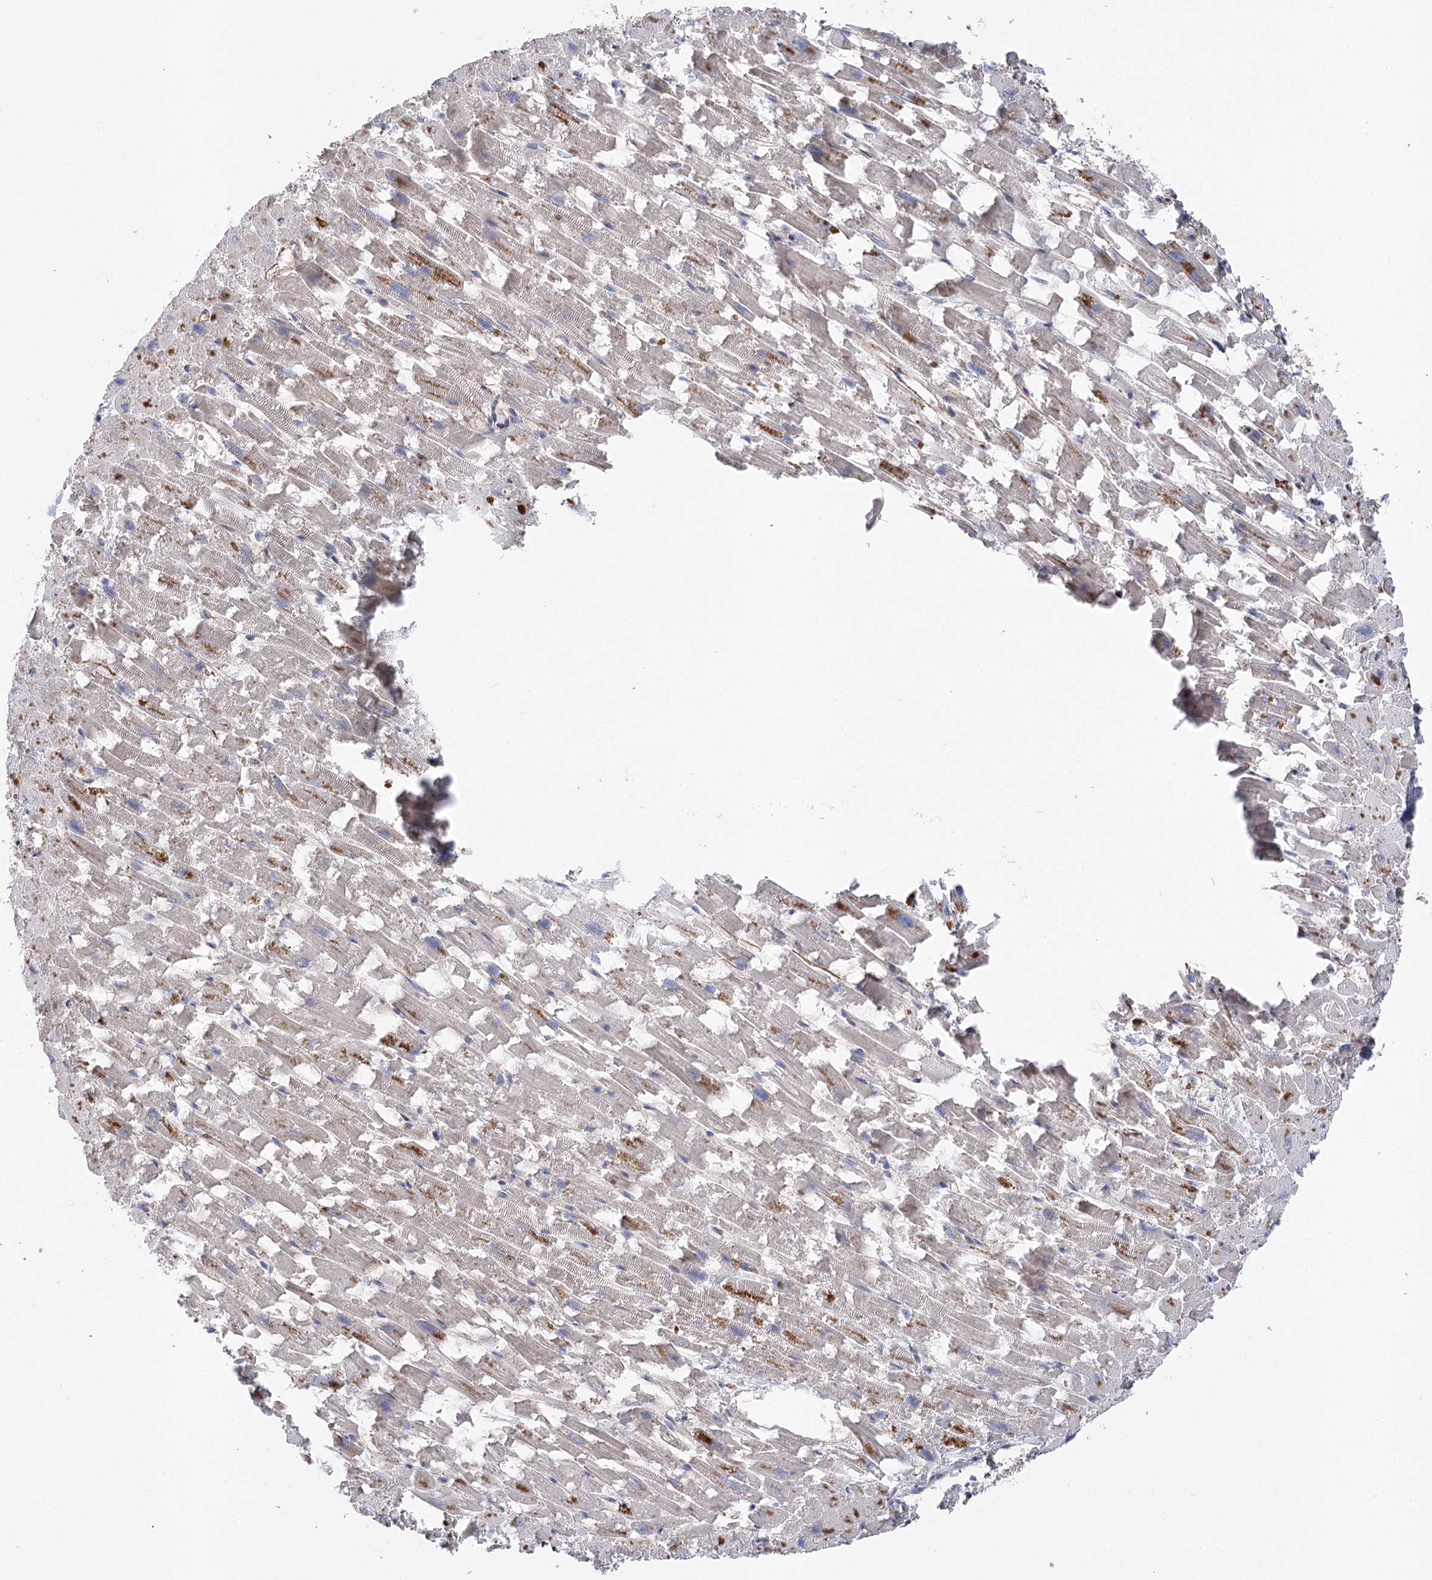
{"staining": {"intensity": "weak", "quantity": "25%-75%", "location": "cytoplasmic/membranous"}, "tissue": "heart muscle", "cell_type": "Cardiomyocytes", "image_type": "normal", "snomed": [{"axis": "morphology", "description": "Normal tissue, NOS"}, {"axis": "topography", "description": "Heart"}], "caption": "IHC image of benign human heart muscle stained for a protein (brown), which exhibits low levels of weak cytoplasmic/membranous positivity in about 25%-75% of cardiomyocytes.", "gene": "RWDD4", "patient": {"sex": "female", "age": 64}}